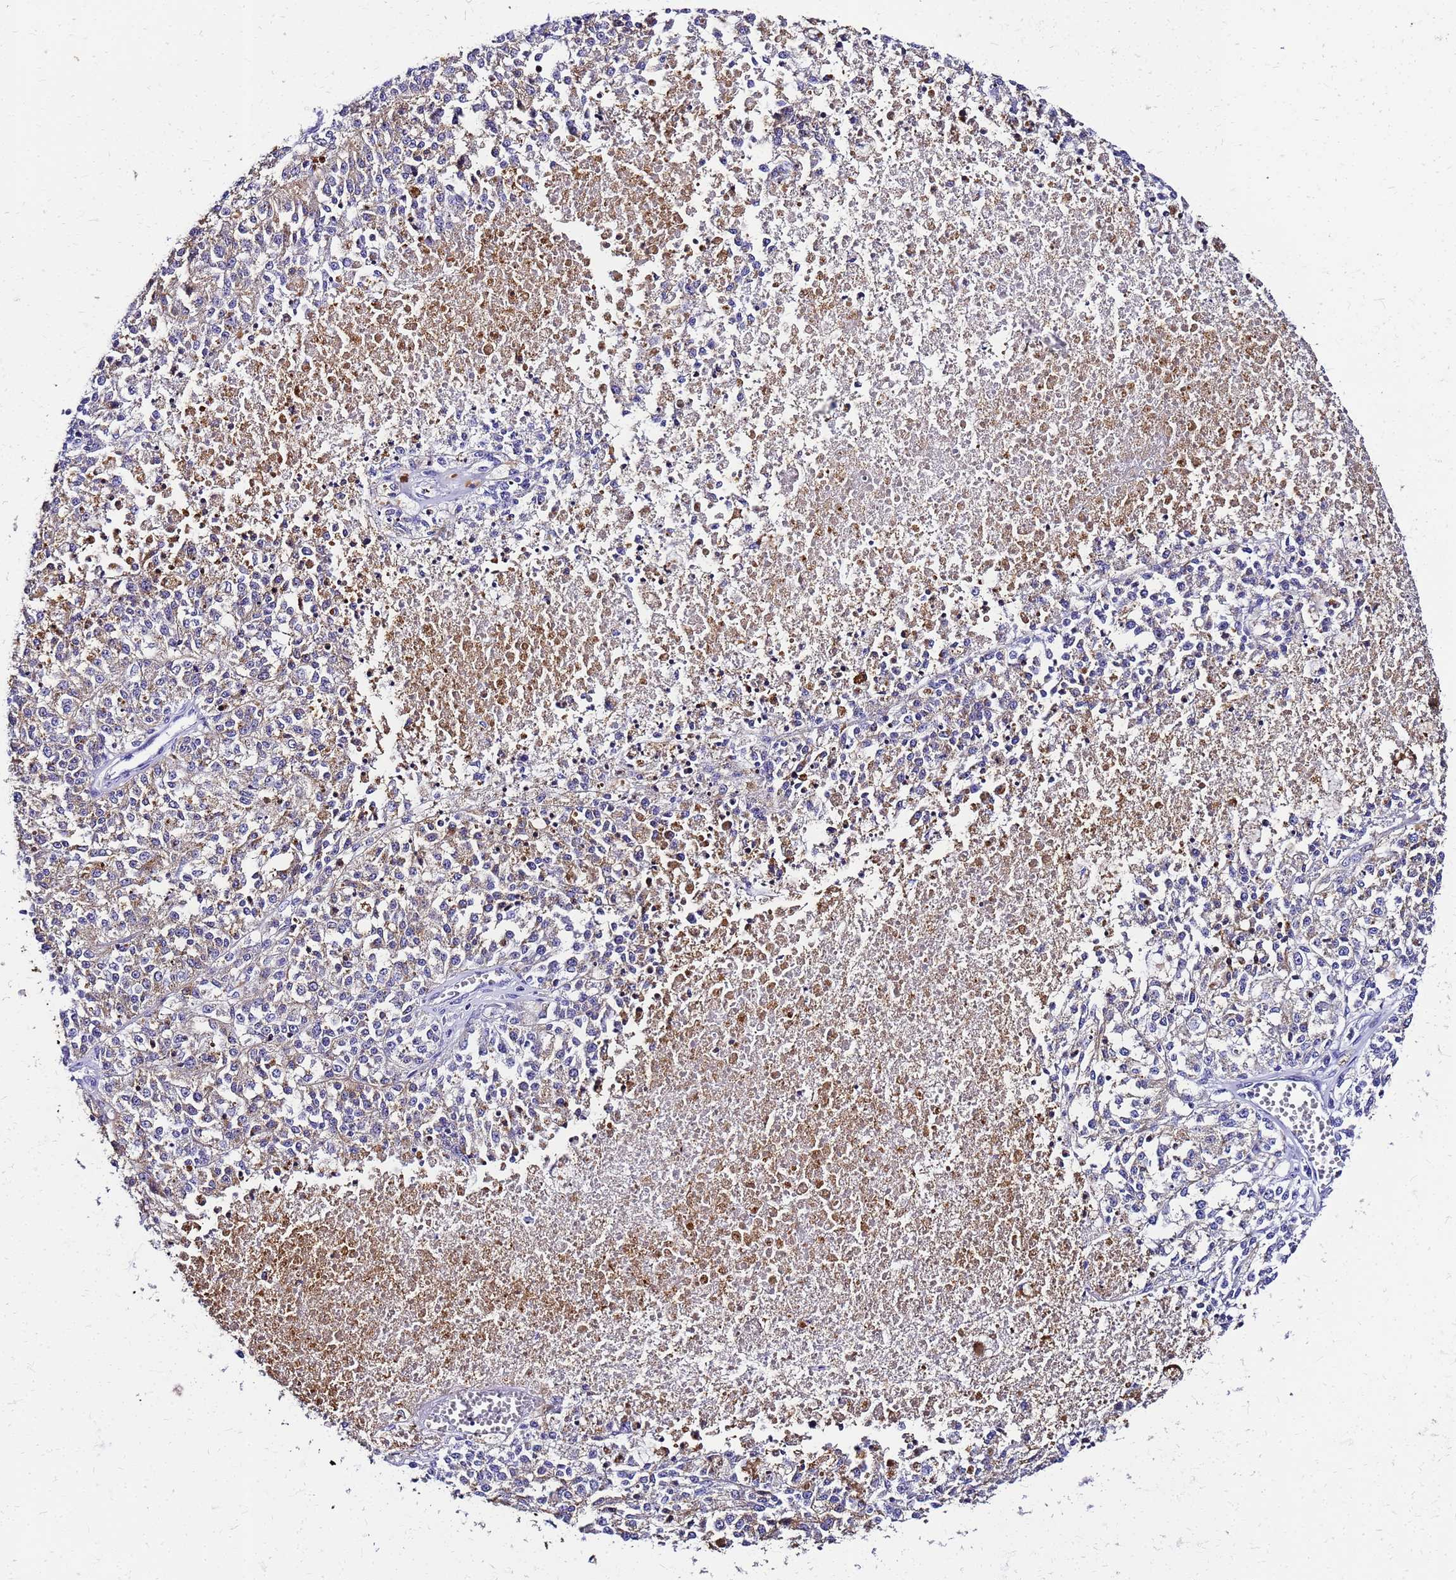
{"staining": {"intensity": "weak", "quantity": "25%-75%", "location": "cytoplasmic/membranous"}, "tissue": "melanoma", "cell_type": "Tumor cells", "image_type": "cancer", "snomed": [{"axis": "morphology", "description": "Malignant melanoma, NOS"}, {"axis": "topography", "description": "Skin"}], "caption": "A low amount of weak cytoplasmic/membranous positivity is appreciated in about 25%-75% of tumor cells in melanoma tissue.", "gene": "SMIM21", "patient": {"sex": "female", "age": 64}}